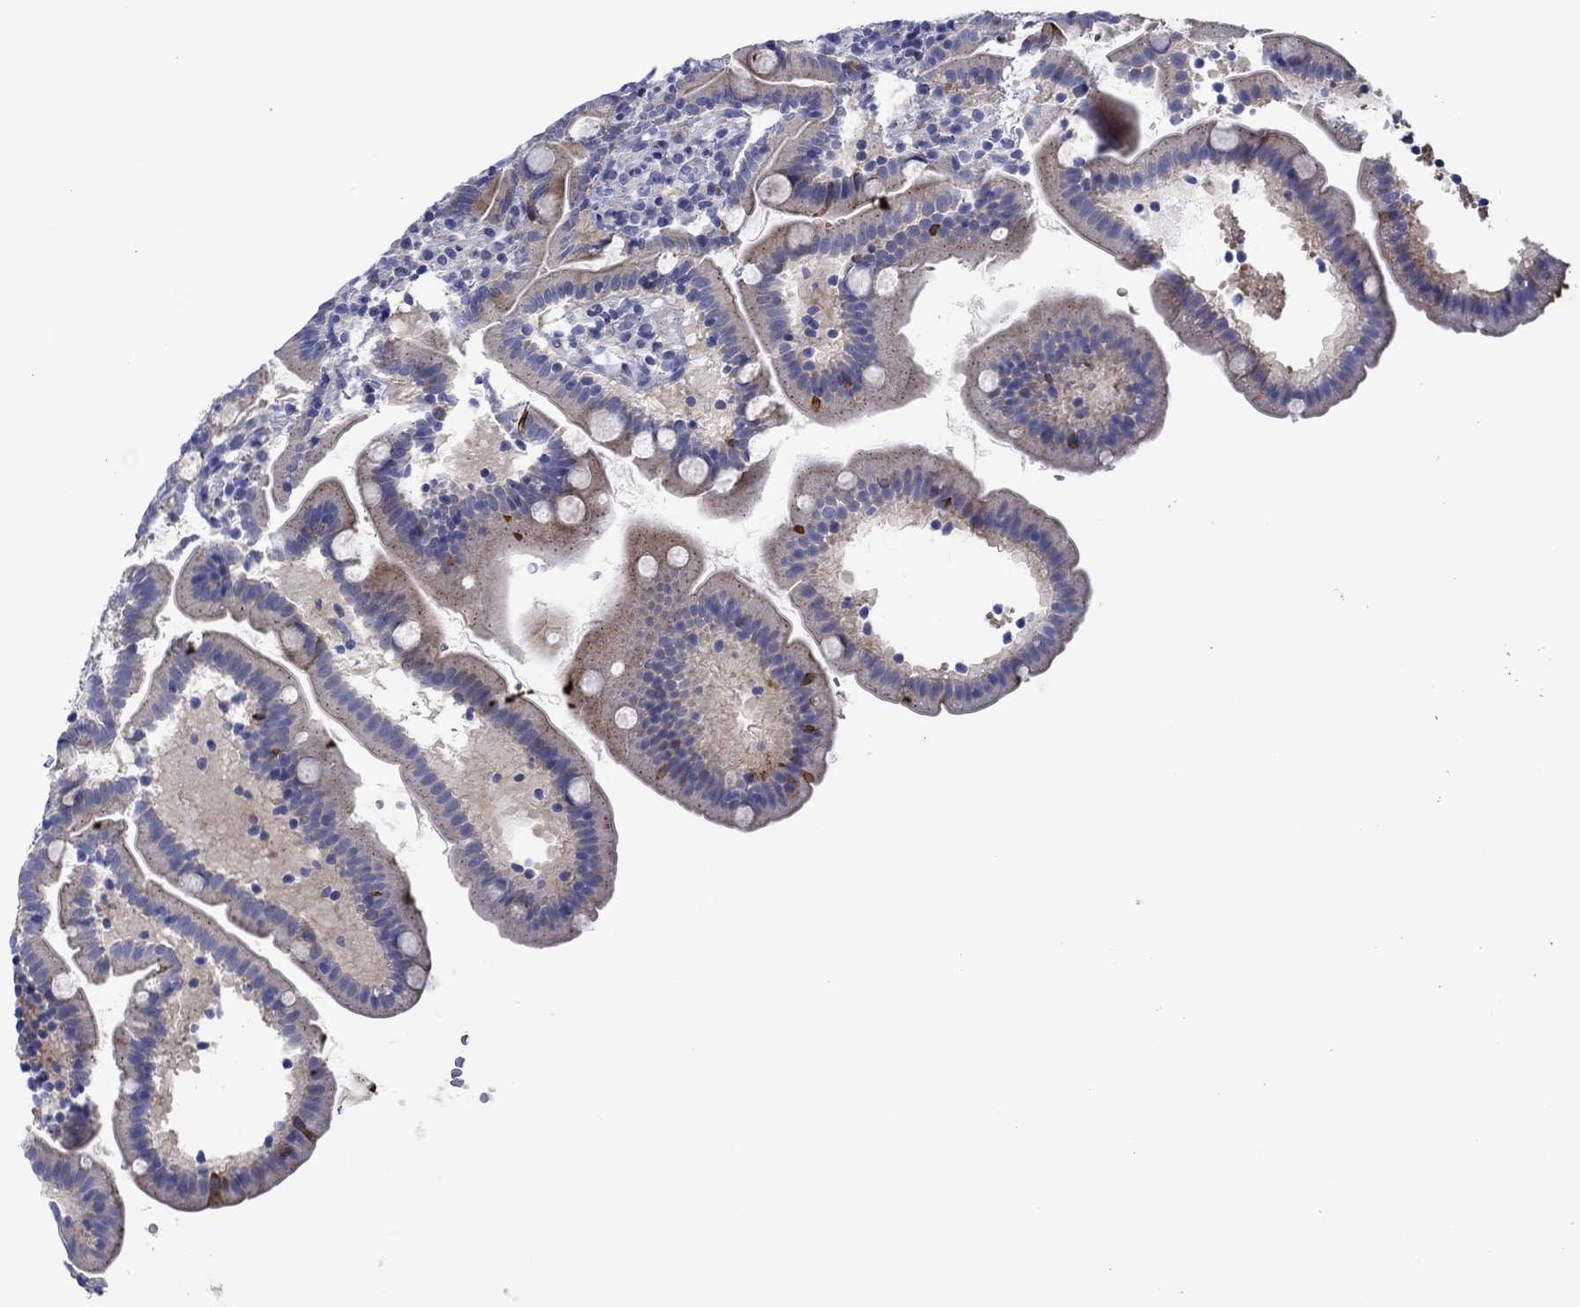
{"staining": {"intensity": "strong", "quantity": "<25%", "location": "cytoplasmic/membranous"}, "tissue": "duodenum", "cell_type": "Glandular cells", "image_type": "normal", "snomed": [{"axis": "morphology", "description": "Normal tissue, NOS"}, {"axis": "topography", "description": "Duodenum"}], "caption": "Protein staining of unremarkable duodenum reveals strong cytoplasmic/membranous staining in approximately <25% of glandular cells.", "gene": "SVEP1", "patient": {"sex": "female", "age": 67}}